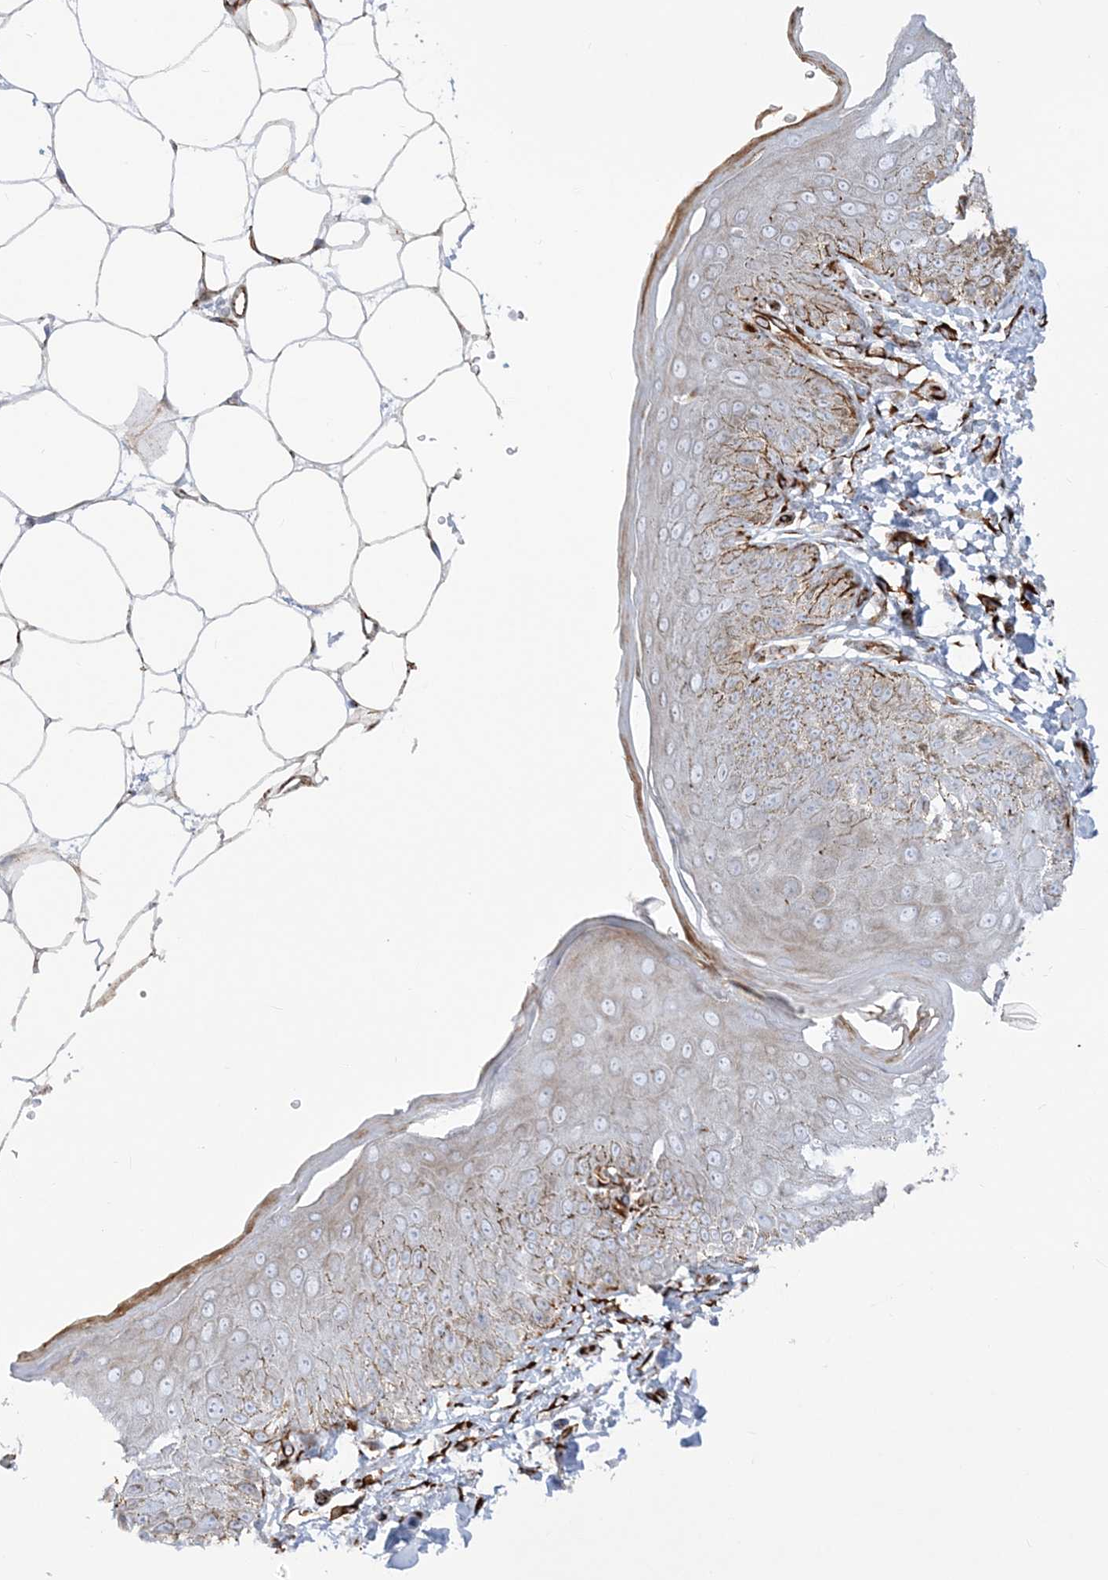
{"staining": {"intensity": "weak", "quantity": "<25%", "location": "cytoplasmic/membranous"}, "tissue": "skin", "cell_type": "Epidermal cells", "image_type": "normal", "snomed": [{"axis": "morphology", "description": "Normal tissue, NOS"}, {"axis": "topography", "description": "Anal"}], "caption": "Human skin stained for a protein using immunohistochemistry shows no expression in epidermal cells.", "gene": "PPIL6", "patient": {"sex": "male", "age": 44}}